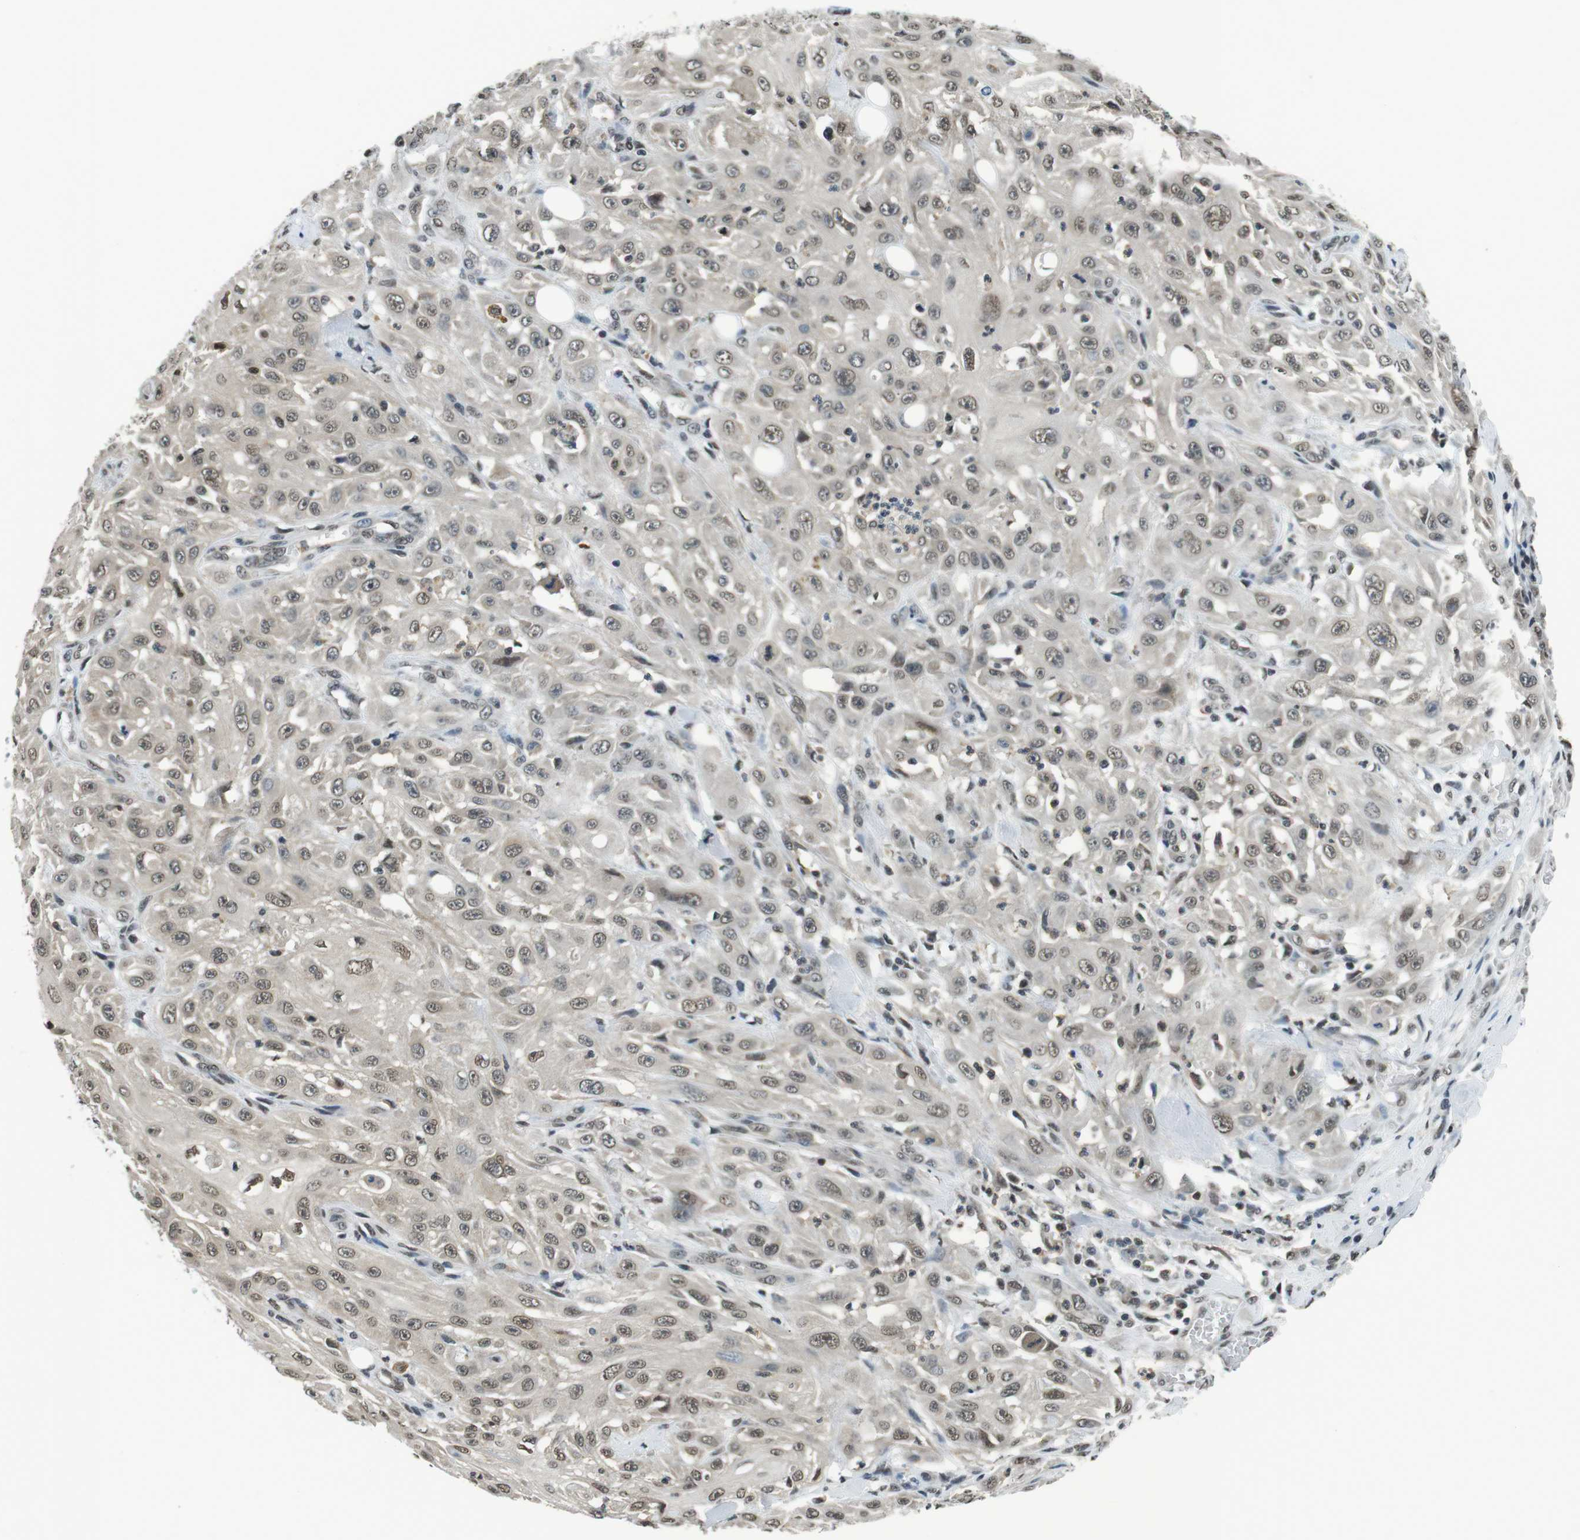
{"staining": {"intensity": "weak", "quantity": ">75%", "location": "nuclear"}, "tissue": "skin cancer", "cell_type": "Tumor cells", "image_type": "cancer", "snomed": [{"axis": "morphology", "description": "Squamous cell carcinoma, NOS"}, {"axis": "morphology", "description": "Squamous cell carcinoma, metastatic, NOS"}, {"axis": "topography", "description": "Skin"}, {"axis": "topography", "description": "Lymph node"}], "caption": "High-magnification brightfield microscopy of skin cancer stained with DAB (brown) and counterstained with hematoxylin (blue). tumor cells exhibit weak nuclear positivity is present in about>75% of cells.", "gene": "NEK4", "patient": {"sex": "male", "age": 75}}